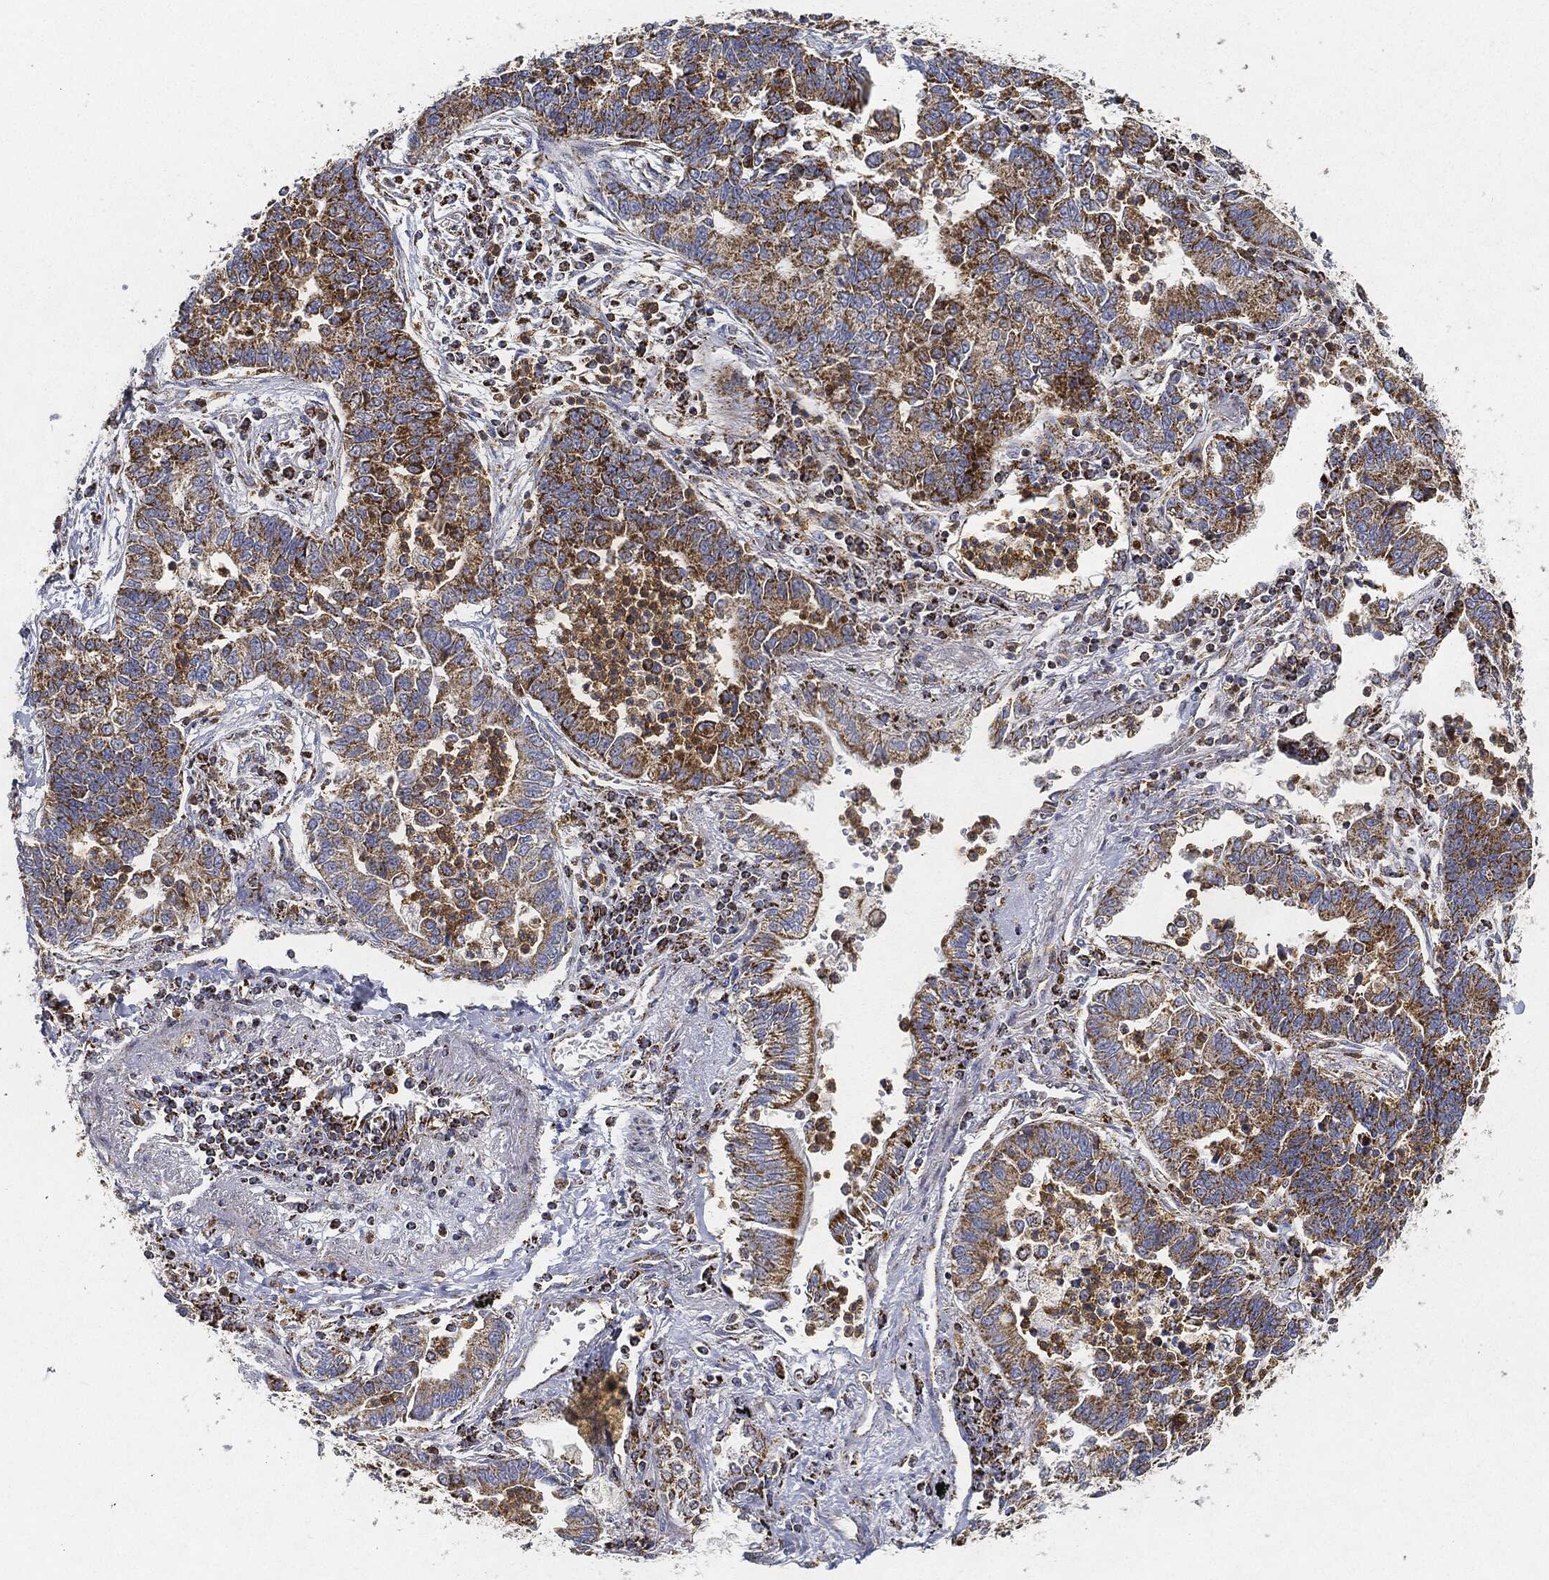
{"staining": {"intensity": "strong", "quantity": ">75%", "location": "cytoplasmic/membranous"}, "tissue": "lung cancer", "cell_type": "Tumor cells", "image_type": "cancer", "snomed": [{"axis": "morphology", "description": "Adenocarcinoma, NOS"}, {"axis": "topography", "description": "Lung"}], "caption": "Protein staining of adenocarcinoma (lung) tissue exhibits strong cytoplasmic/membranous positivity in about >75% of tumor cells.", "gene": "CAPN15", "patient": {"sex": "female", "age": 57}}